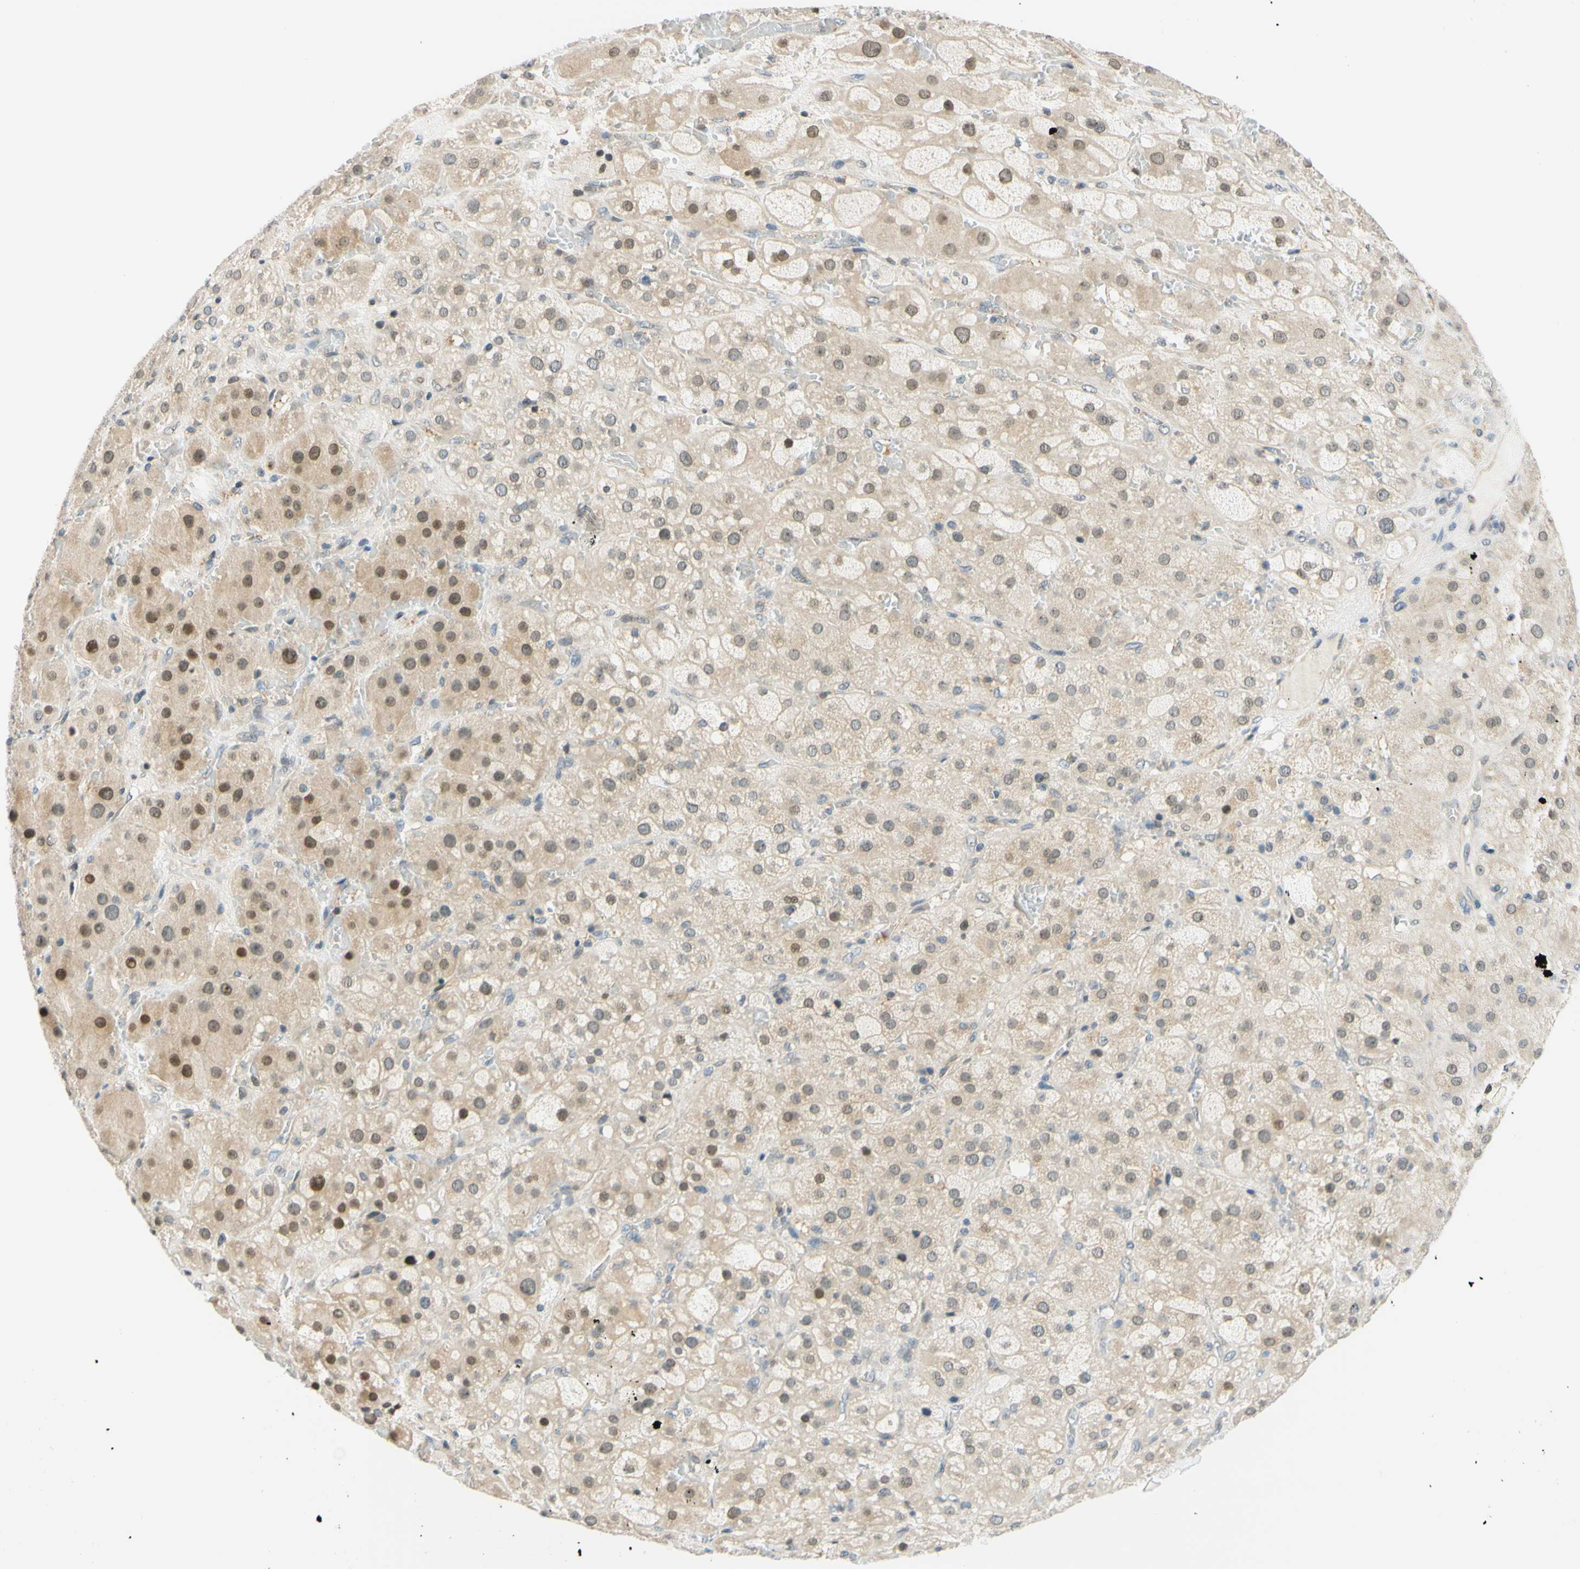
{"staining": {"intensity": "moderate", "quantity": "25%-75%", "location": "cytoplasmic/membranous,nuclear"}, "tissue": "adrenal gland", "cell_type": "Glandular cells", "image_type": "normal", "snomed": [{"axis": "morphology", "description": "Normal tissue, NOS"}, {"axis": "topography", "description": "Adrenal gland"}], "caption": "Glandular cells reveal medium levels of moderate cytoplasmic/membranous,nuclear staining in about 25%-75% of cells in normal human adrenal gland.", "gene": "C2CD2L", "patient": {"sex": "female", "age": 47}}